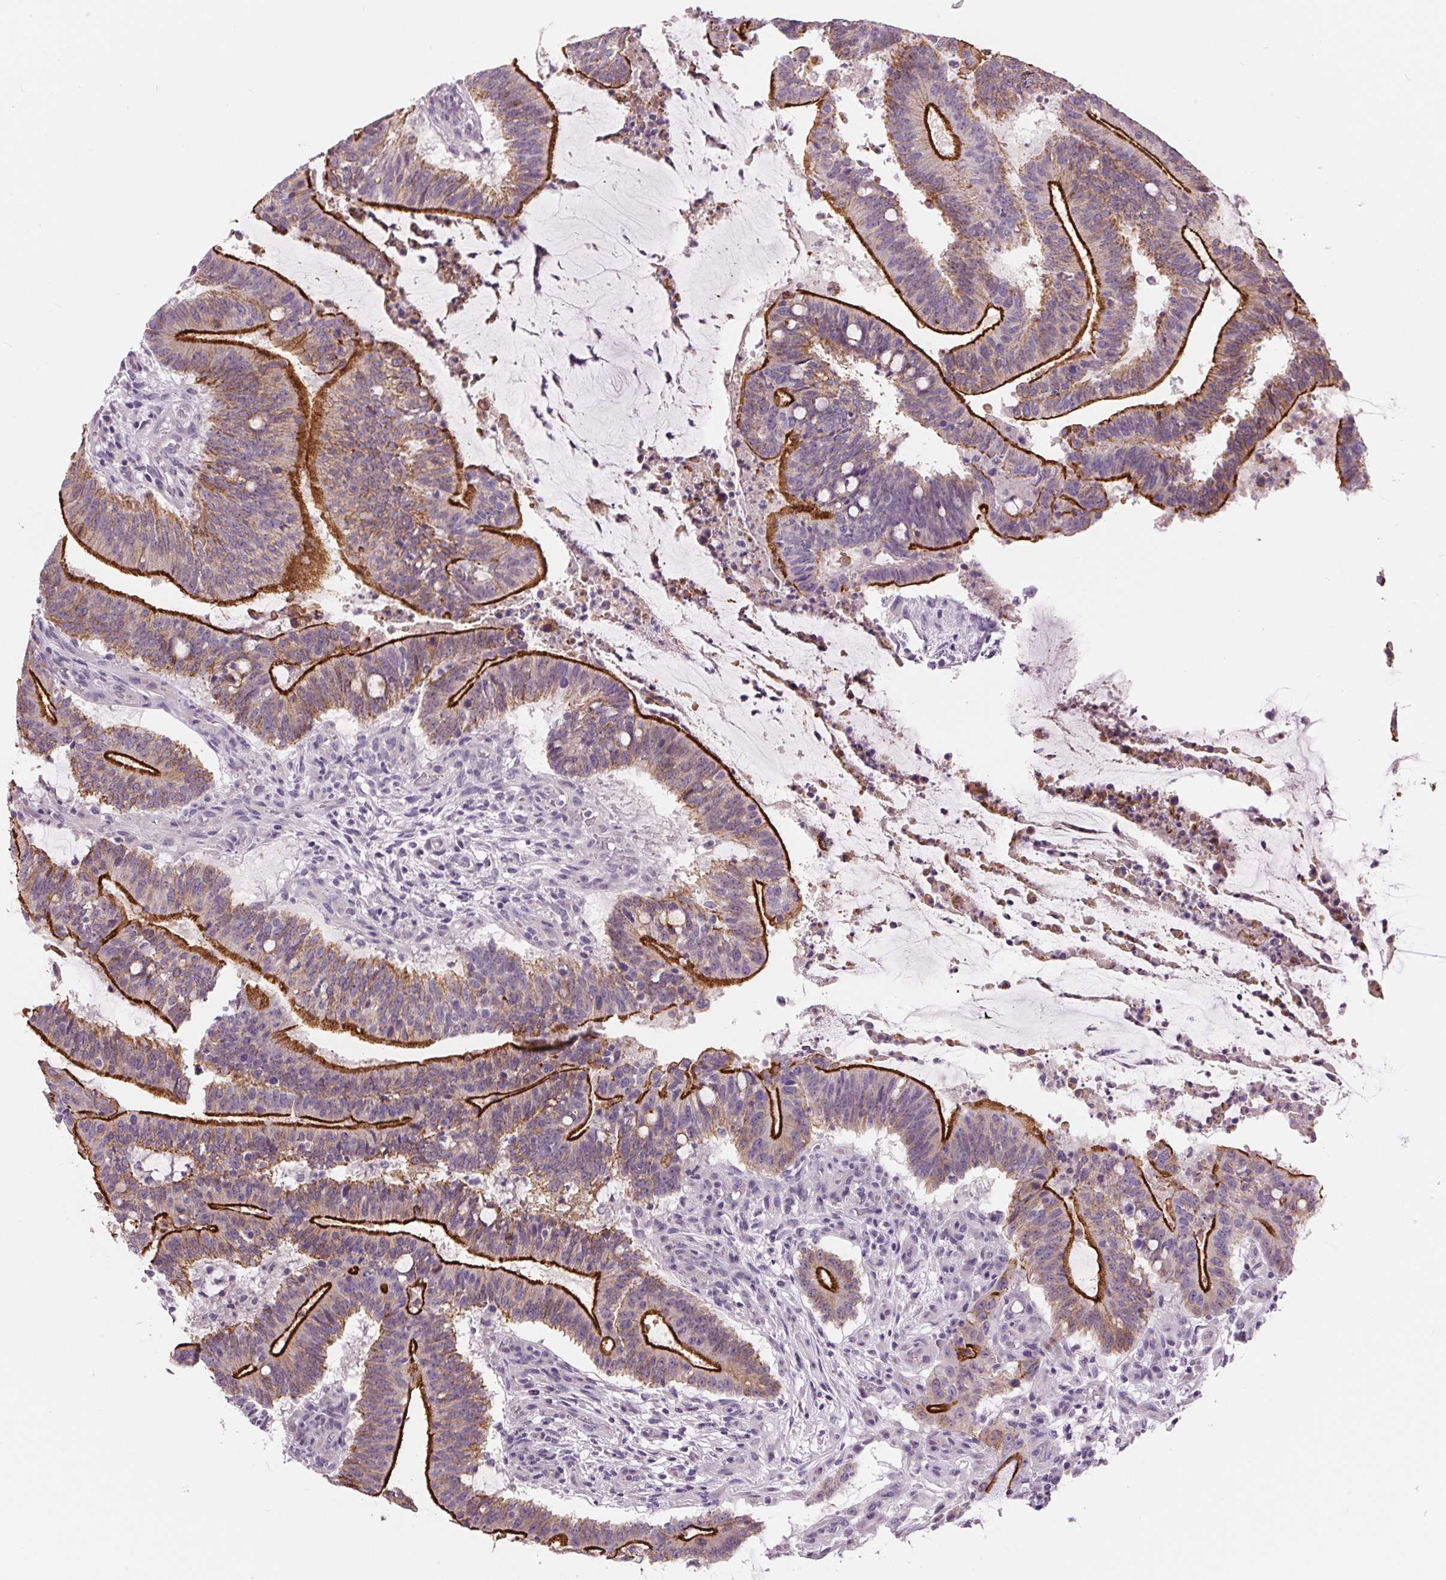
{"staining": {"intensity": "strong", "quantity": "25%-75%", "location": "cytoplasmic/membranous"}, "tissue": "colorectal cancer", "cell_type": "Tumor cells", "image_type": "cancer", "snomed": [{"axis": "morphology", "description": "Adenocarcinoma, NOS"}, {"axis": "topography", "description": "Colon"}], "caption": "The image demonstrates staining of adenocarcinoma (colorectal), revealing strong cytoplasmic/membranous protein staining (brown color) within tumor cells. (DAB (3,3'-diaminobenzidine) IHC with brightfield microscopy, high magnification).", "gene": "MISP", "patient": {"sex": "female", "age": 43}}